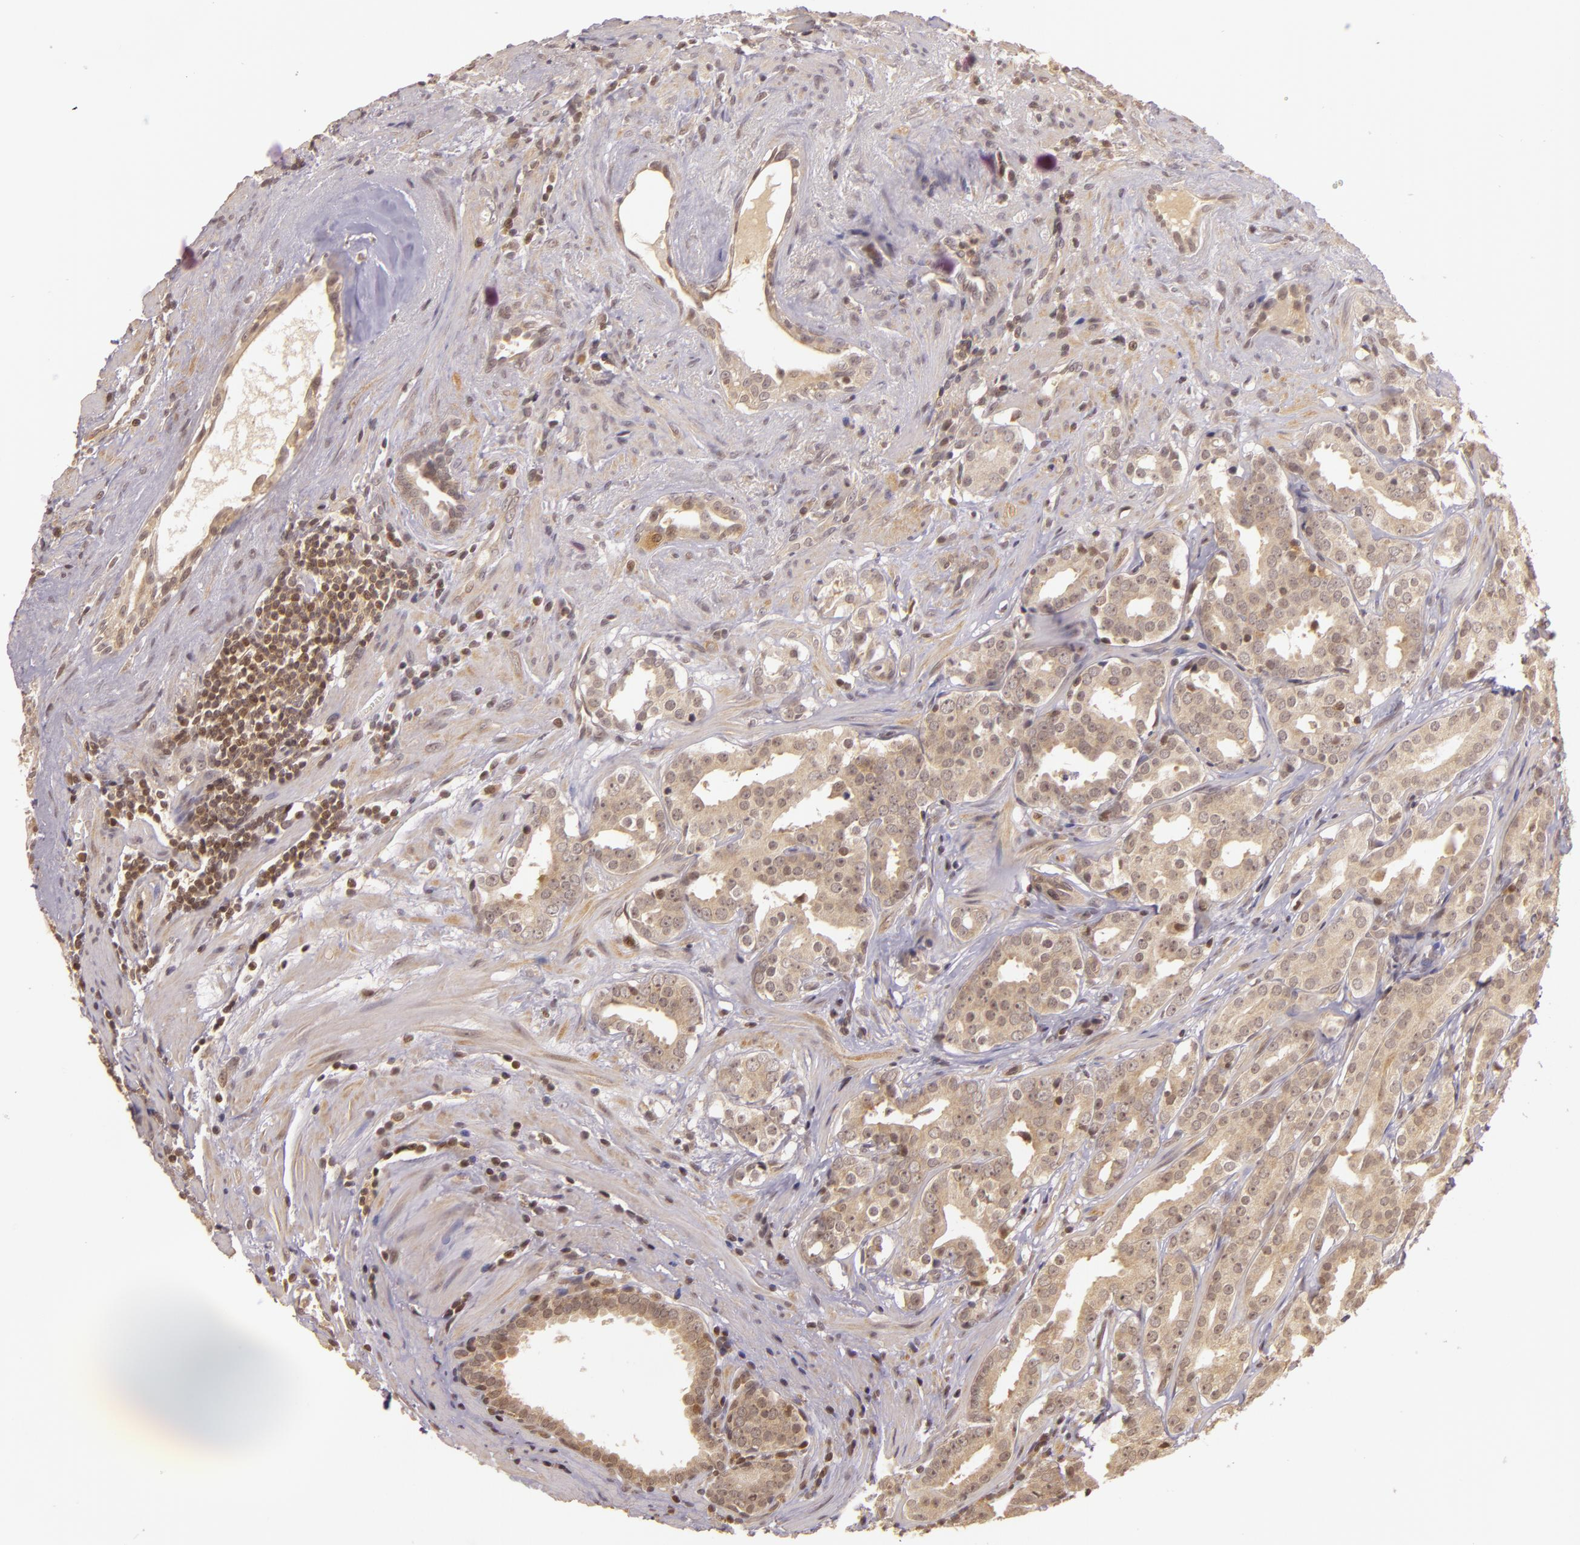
{"staining": {"intensity": "weak", "quantity": ">75%", "location": "cytoplasmic/membranous"}, "tissue": "prostate cancer", "cell_type": "Tumor cells", "image_type": "cancer", "snomed": [{"axis": "morphology", "description": "Adenocarcinoma, Low grade"}, {"axis": "topography", "description": "Prostate"}], "caption": "Adenocarcinoma (low-grade) (prostate) stained with immunohistochemistry displays weak cytoplasmic/membranous expression in approximately >75% of tumor cells.", "gene": "TXNRD2", "patient": {"sex": "male", "age": 59}}